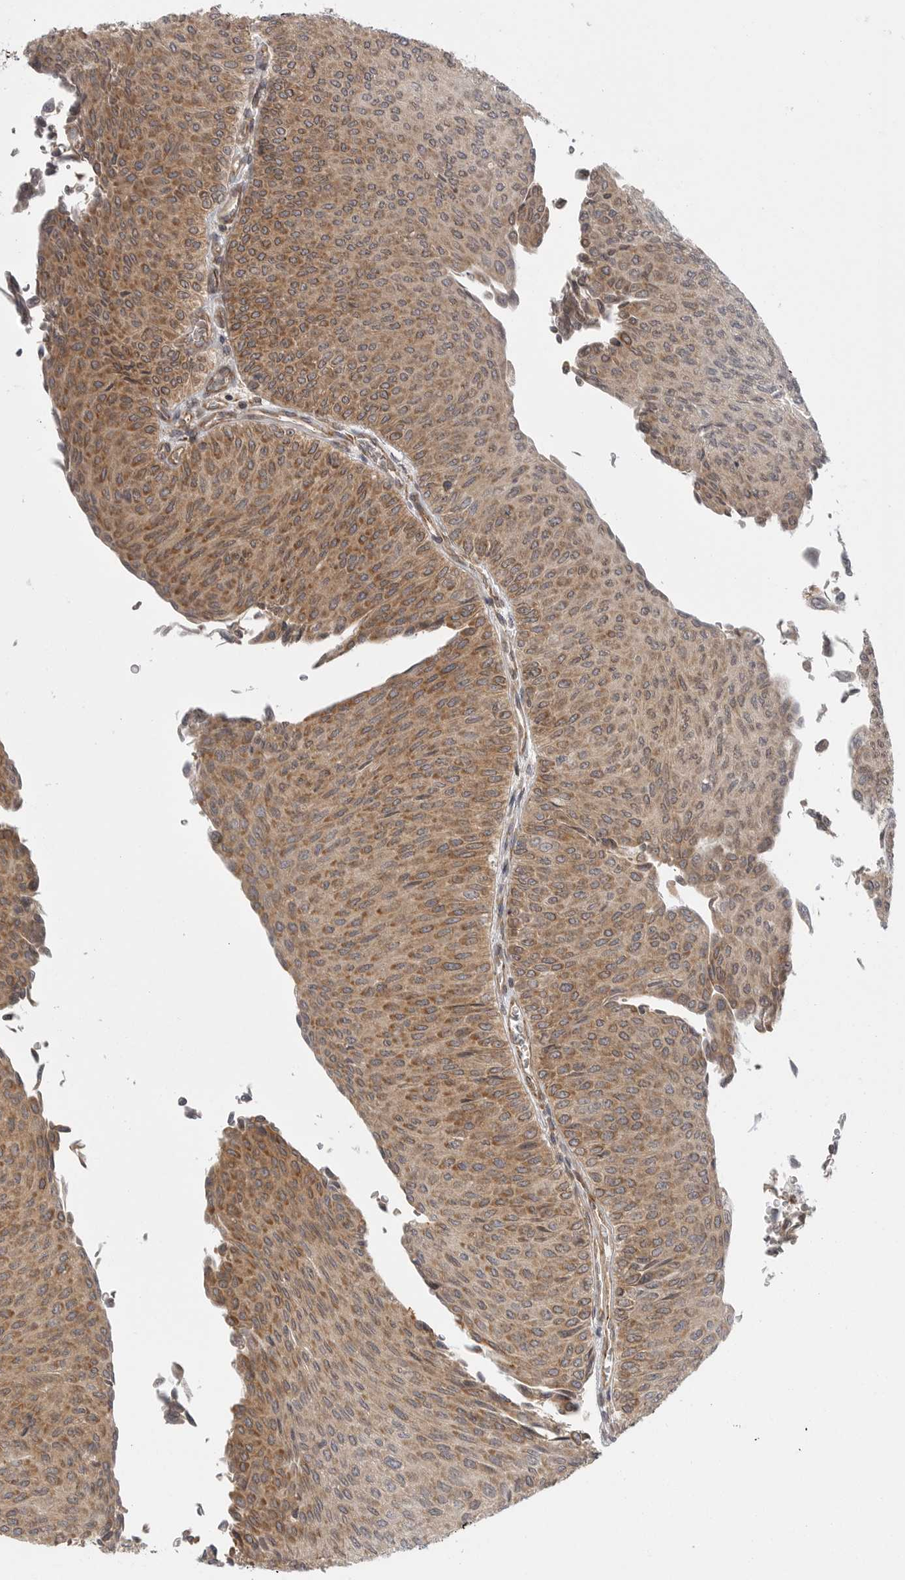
{"staining": {"intensity": "moderate", "quantity": ">75%", "location": "cytoplasmic/membranous"}, "tissue": "urothelial cancer", "cell_type": "Tumor cells", "image_type": "cancer", "snomed": [{"axis": "morphology", "description": "Urothelial carcinoma, Low grade"}, {"axis": "topography", "description": "Urinary bladder"}], "caption": "Protein expression analysis of urothelial cancer shows moderate cytoplasmic/membranous positivity in about >75% of tumor cells.", "gene": "CERS2", "patient": {"sex": "male", "age": 78}}